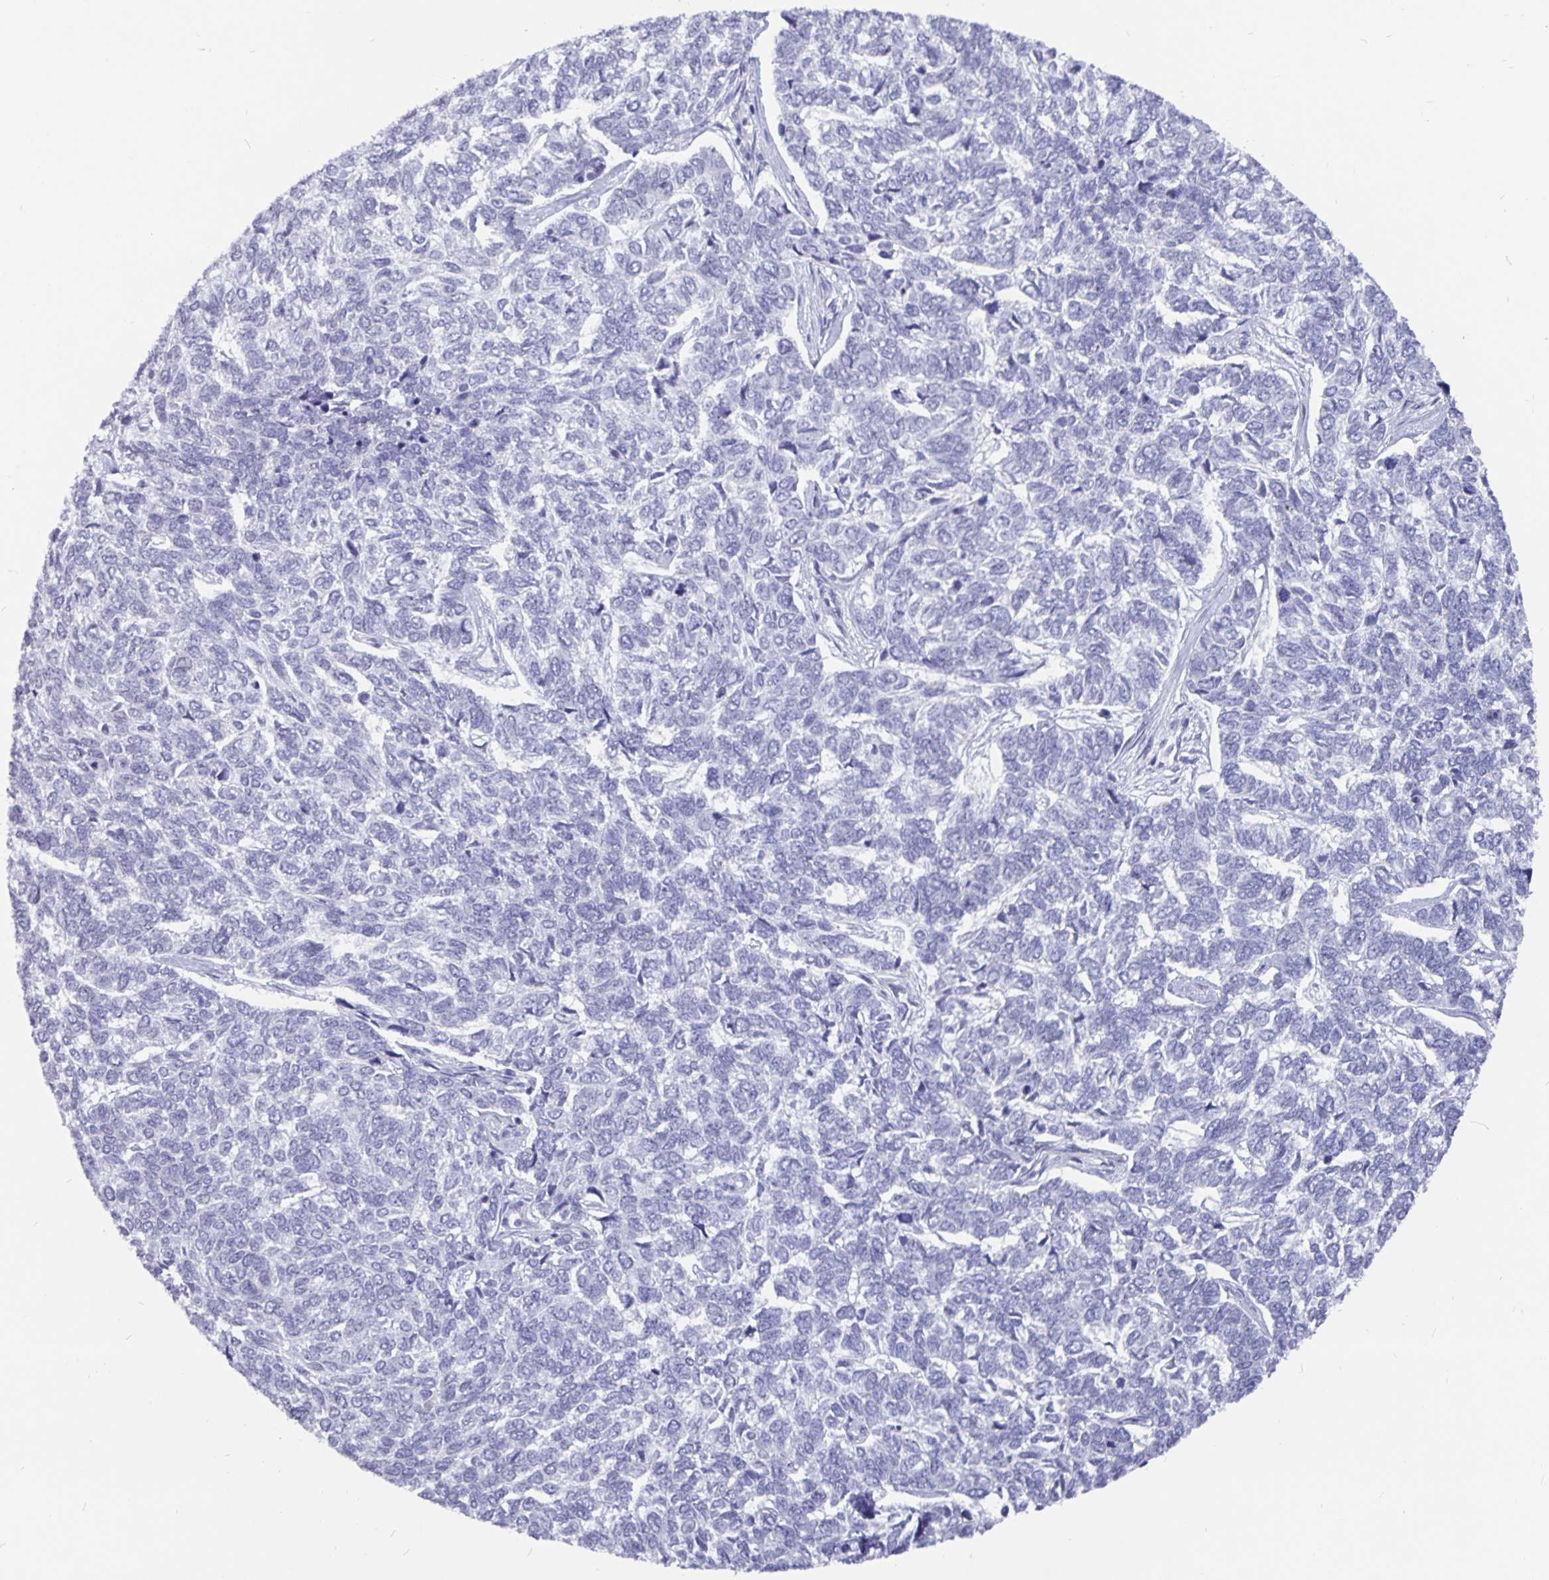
{"staining": {"intensity": "negative", "quantity": "none", "location": "none"}, "tissue": "skin cancer", "cell_type": "Tumor cells", "image_type": "cancer", "snomed": [{"axis": "morphology", "description": "Basal cell carcinoma"}, {"axis": "topography", "description": "Skin"}], "caption": "Image shows no significant protein expression in tumor cells of skin basal cell carcinoma. Nuclei are stained in blue.", "gene": "OLIG2", "patient": {"sex": "female", "age": 65}}